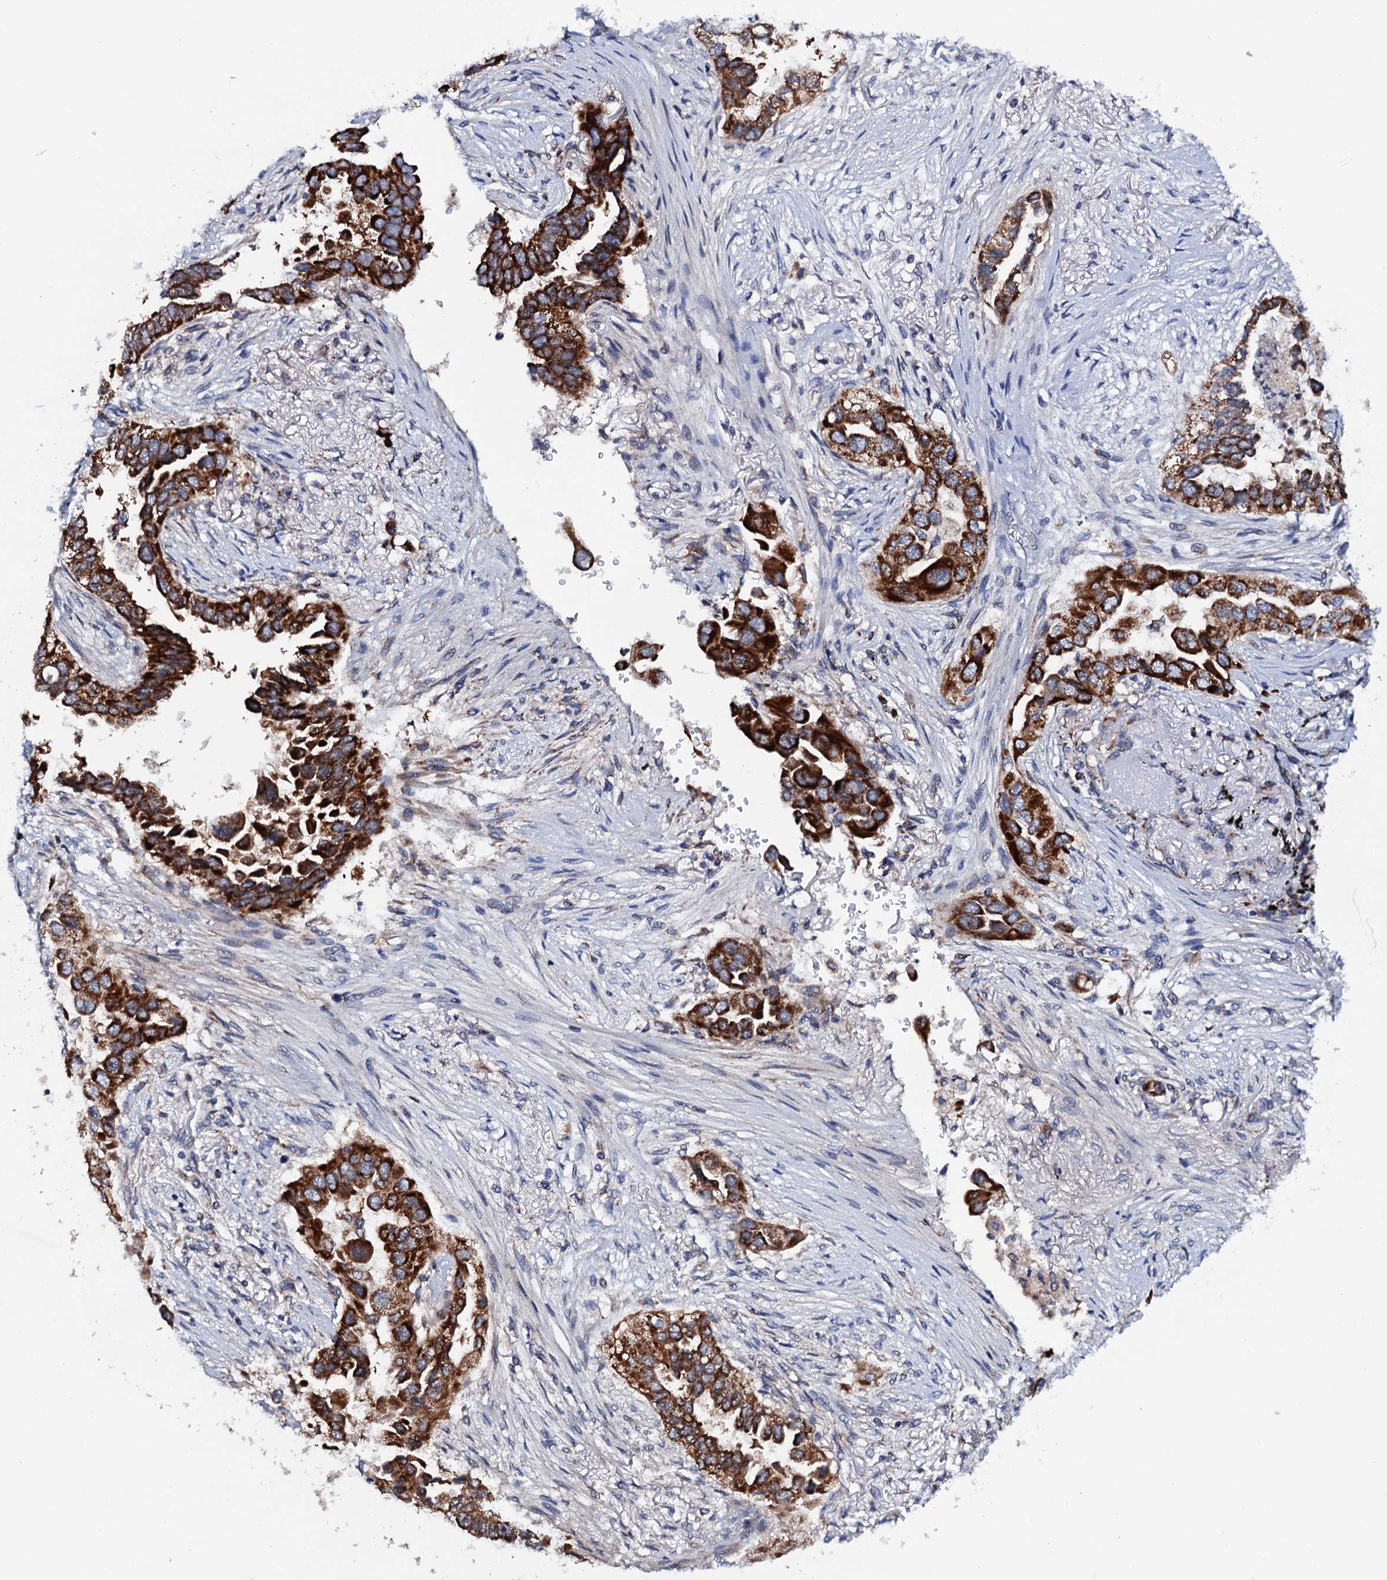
{"staining": {"intensity": "strong", "quantity": ">75%", "location": "cytoplasmic/membranous"}, "tissue": "lung cancer", "cell_type": "Tumor cells", "image_type": "cancer", "snomed": [{"axis": "morphology", "description": "Adenocarcinoma, NOS"}, {"axis": "topography", "description": "Lung"}], "caption": "About >75% of tumor cells in human lung adenocarcinoma display strong cytoplasmic/membranous protein positivity as visualized by brown immunohistochemical staining.", "gene": "PTCD3", "patient": {"sex": "female", "age": 76}}